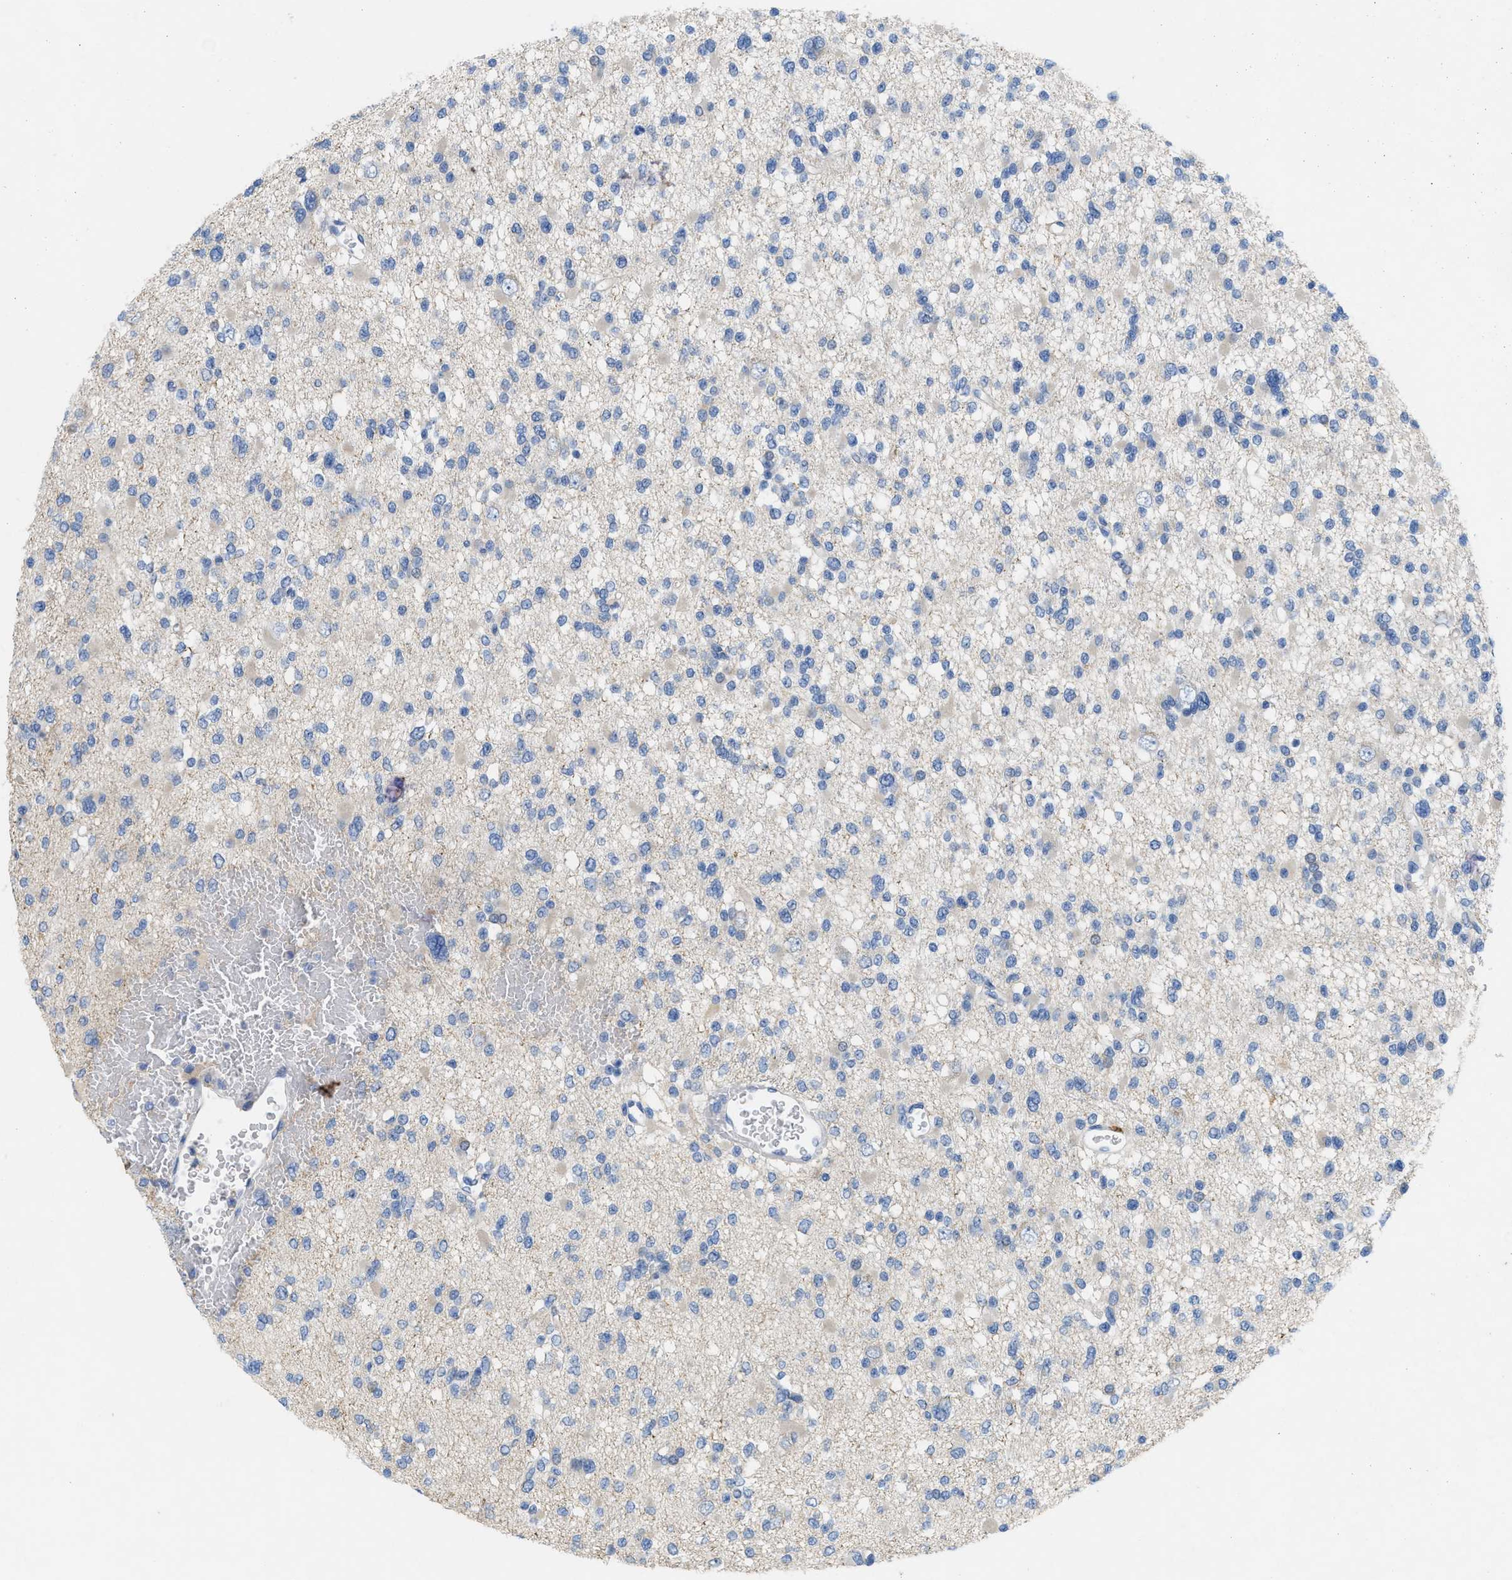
{"staining": {"intensity": "negative", "quantity": "none", "location": "none"}, "tissue": "glioma", "cell_type": "Tumor cells", "image_type": "cancer", "snomed": [{"axis": "morphology", "description": "Glioma, malignant, Low grade"}, {"axis": "topography", "description": "Brain"}], "caption": "Immunohistochemical staining of malignant low-grade glioma reveals no significant expression in tumor cells. (DAB (3,3'-diaminobenzidine) IHC with hematoxylin counter stain).", "gene": "CPA2", "patient": {"sex": "female", "age": 22}}